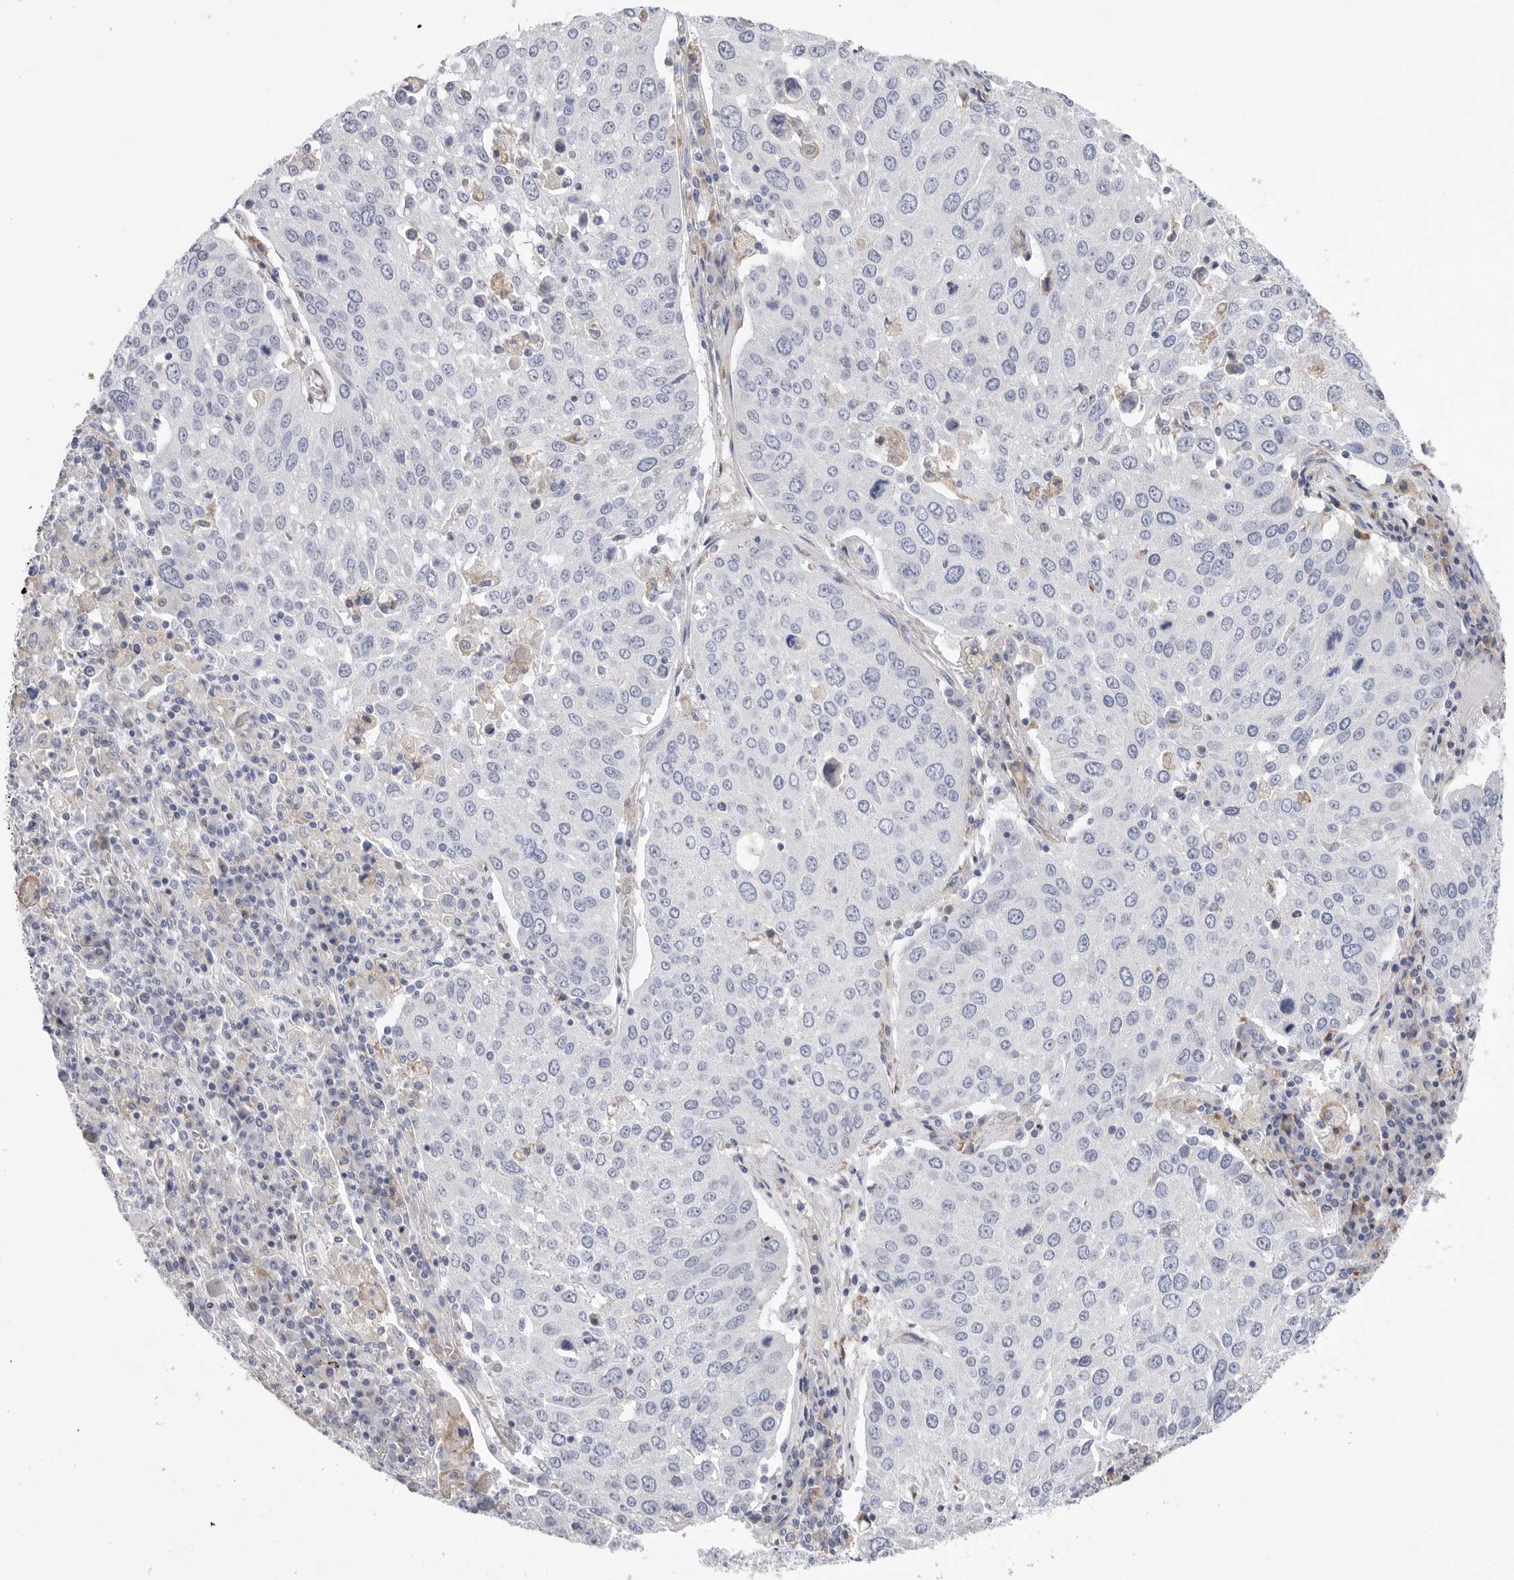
{"staining": {"intensity": "negative", "quantity": "none", "location": "none"}, "tissue": "lung cancer", "cell_type": "Tumor cells", "image_type": "cancer", "snomed": [{"axis": "morphology", "description": "Squamous cell carcinoma, NOS"}, {"axis": "topography", "description": "Lung"}], "caption": "The IHC photomicrograph has no significant positivity in tumor cells of lung cancer (squamous cell carcinoma) tissue.", "gene": "CAMK2B", "patient": {"sex": "male", "age": 65}}